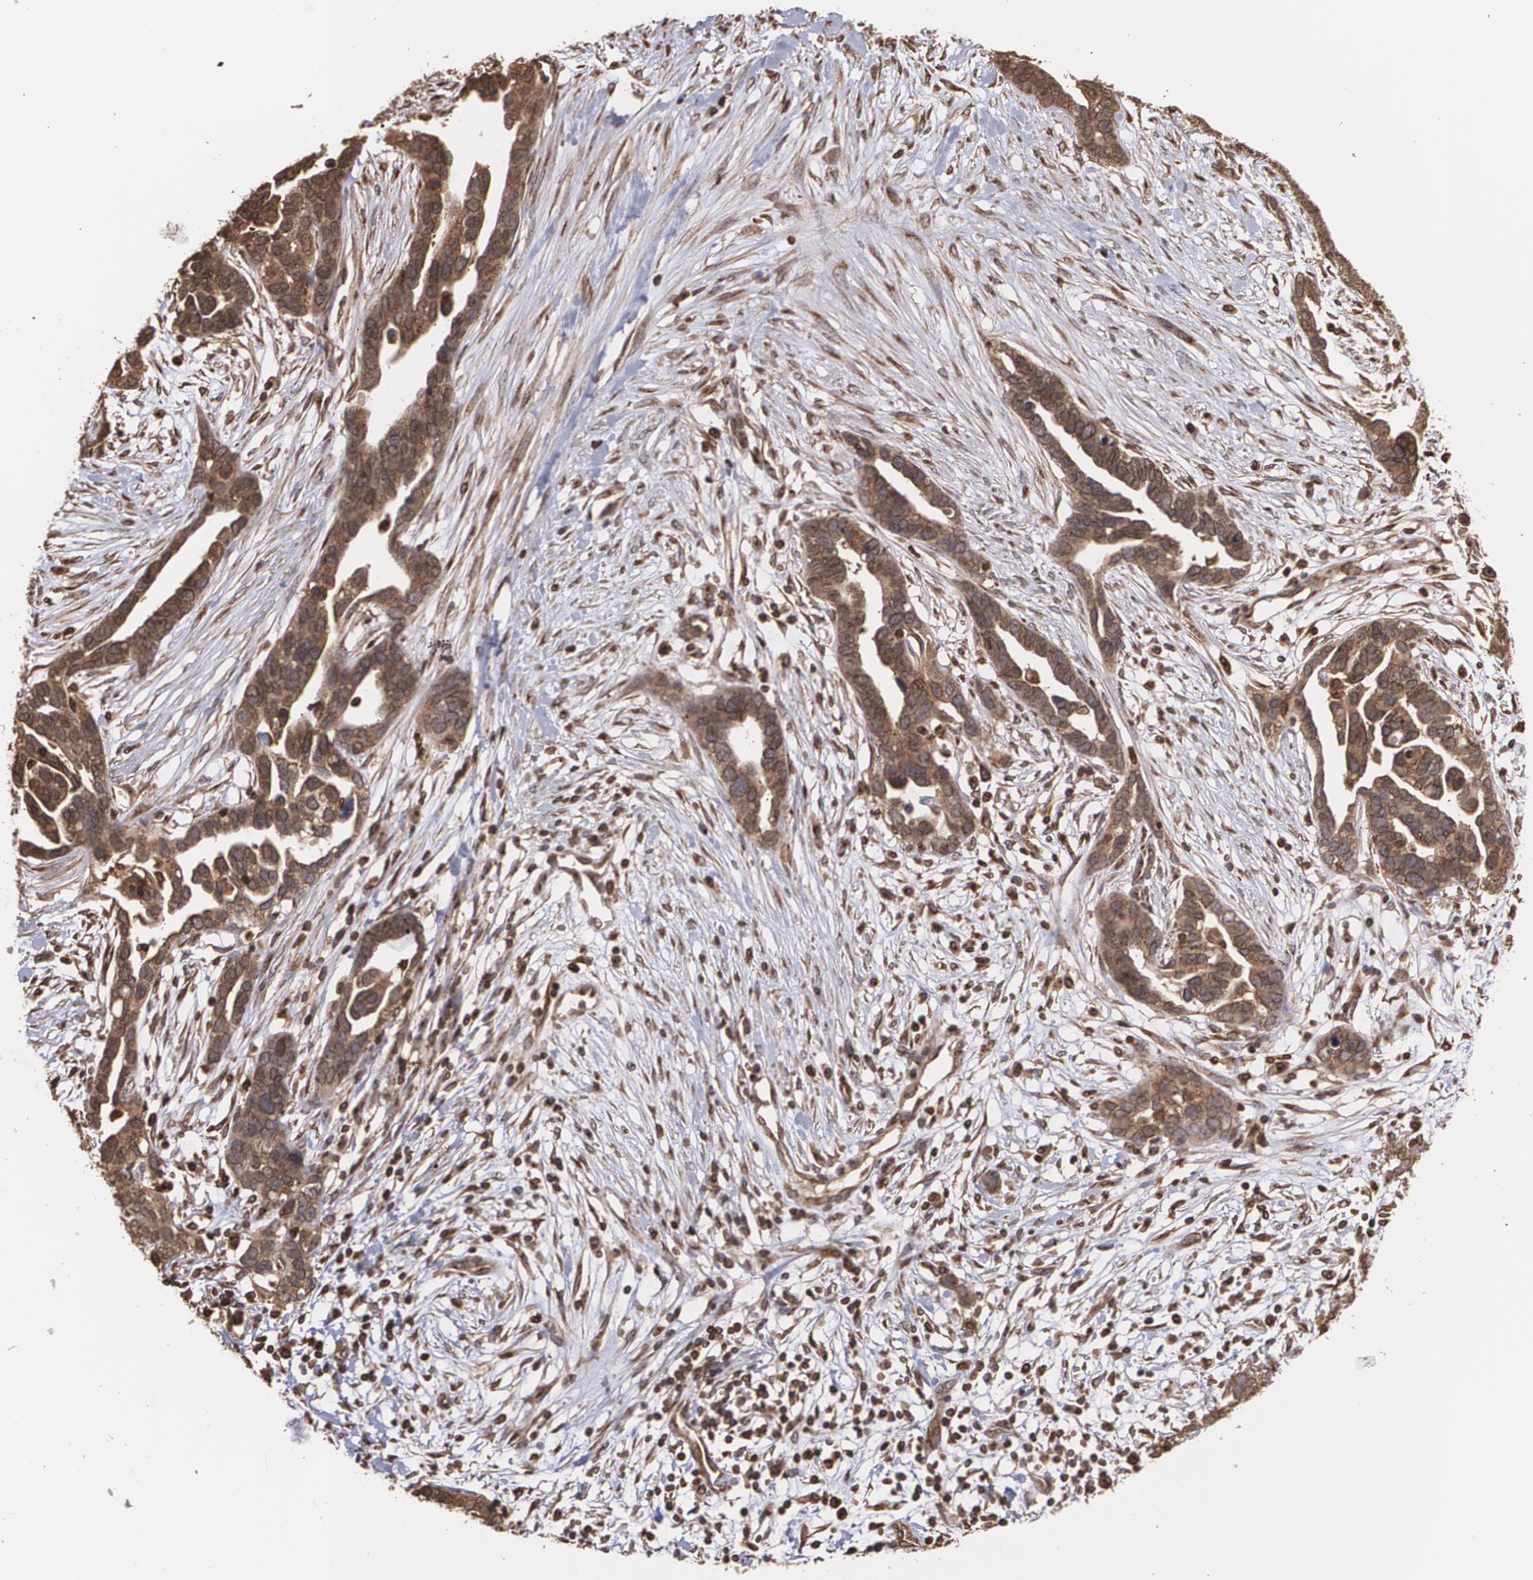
{"staining": {"intensity": "strong", "quantity": ">75%", "location": "cytoplasmic/membranous"}, "tissue": "ovarian cancer", "cell_type": "Tumor cells", "image_type": "cancer", "snomed": [{"axis": "morphology", "description": "Cystadenocarcinoma, serous, NOS"}, {"axis": "topography", "description": "Ovary"}], "caption": "Immunohistochemistry image of neoplastic tissue: human ovarian cancer (serous cystadenocarcinoma) stained using IHC exhibits high levels of strong protein expression localized specifically in the cytoplasmic/membranous of tumor cells, appearing as a cytoplasmic/membranous brown color.", "gene": "TRIP11", "patient": {"sex": "female", "age": 54}}